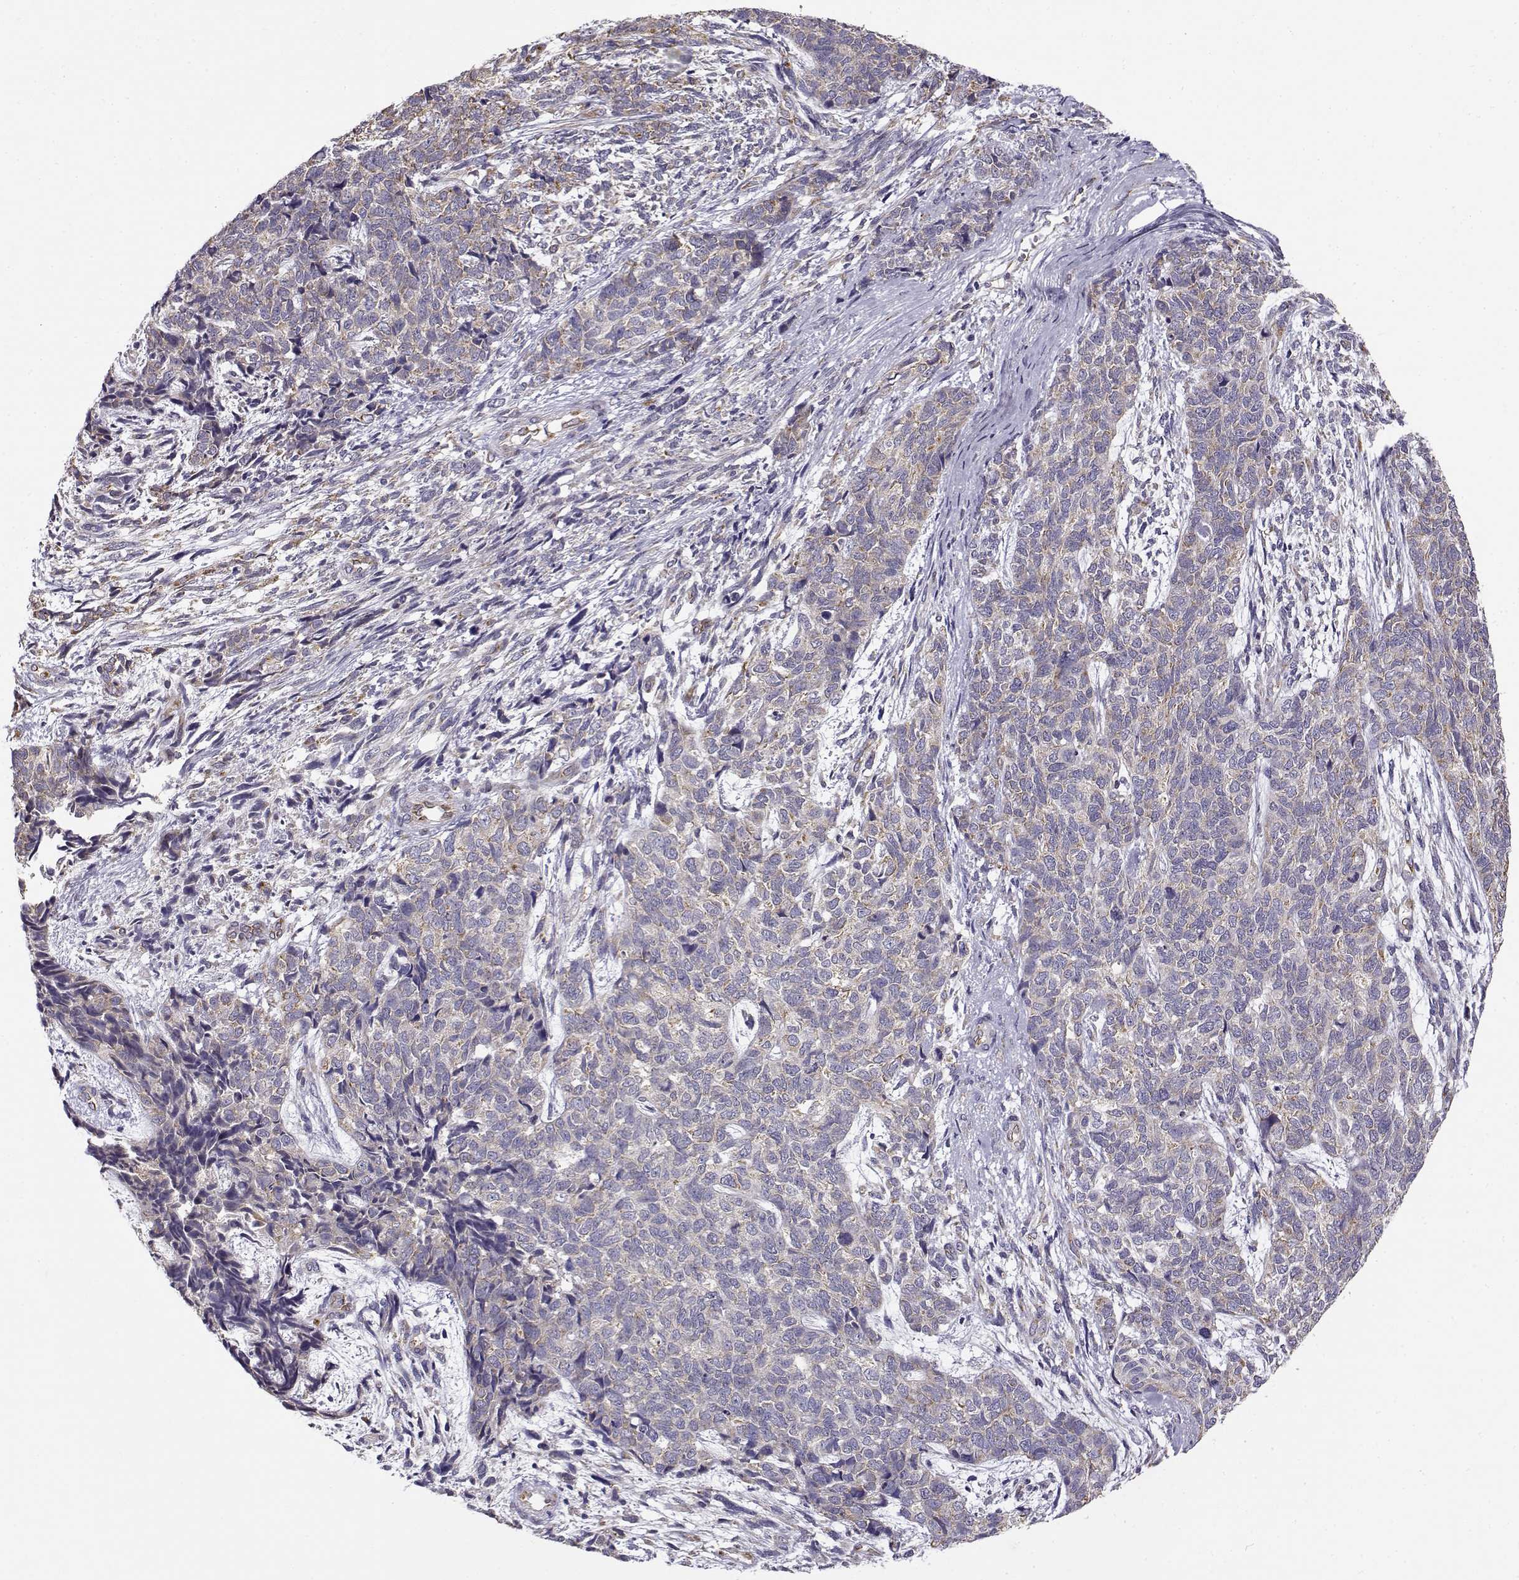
{"staining": {"intensity": "weak", "quantity": "<25%", "location": "cytoplasmic/membranous"}, "tissue": "cervical cancer", "cell_type": "Tumor cells", "image_type": "cancer", "snomed": [{"axis": "morphology", "description": "Squamous cell carcinoma, NOS"}, {"axis": "topography", "description": "Cervix"}], "caption": "Photomicrograph shows no significant protein staining in tumor cells of cervical cancer (squamous cell carcinoma).", "gene": "BEND6", "patient": {"sex": "female", "age": 63}}